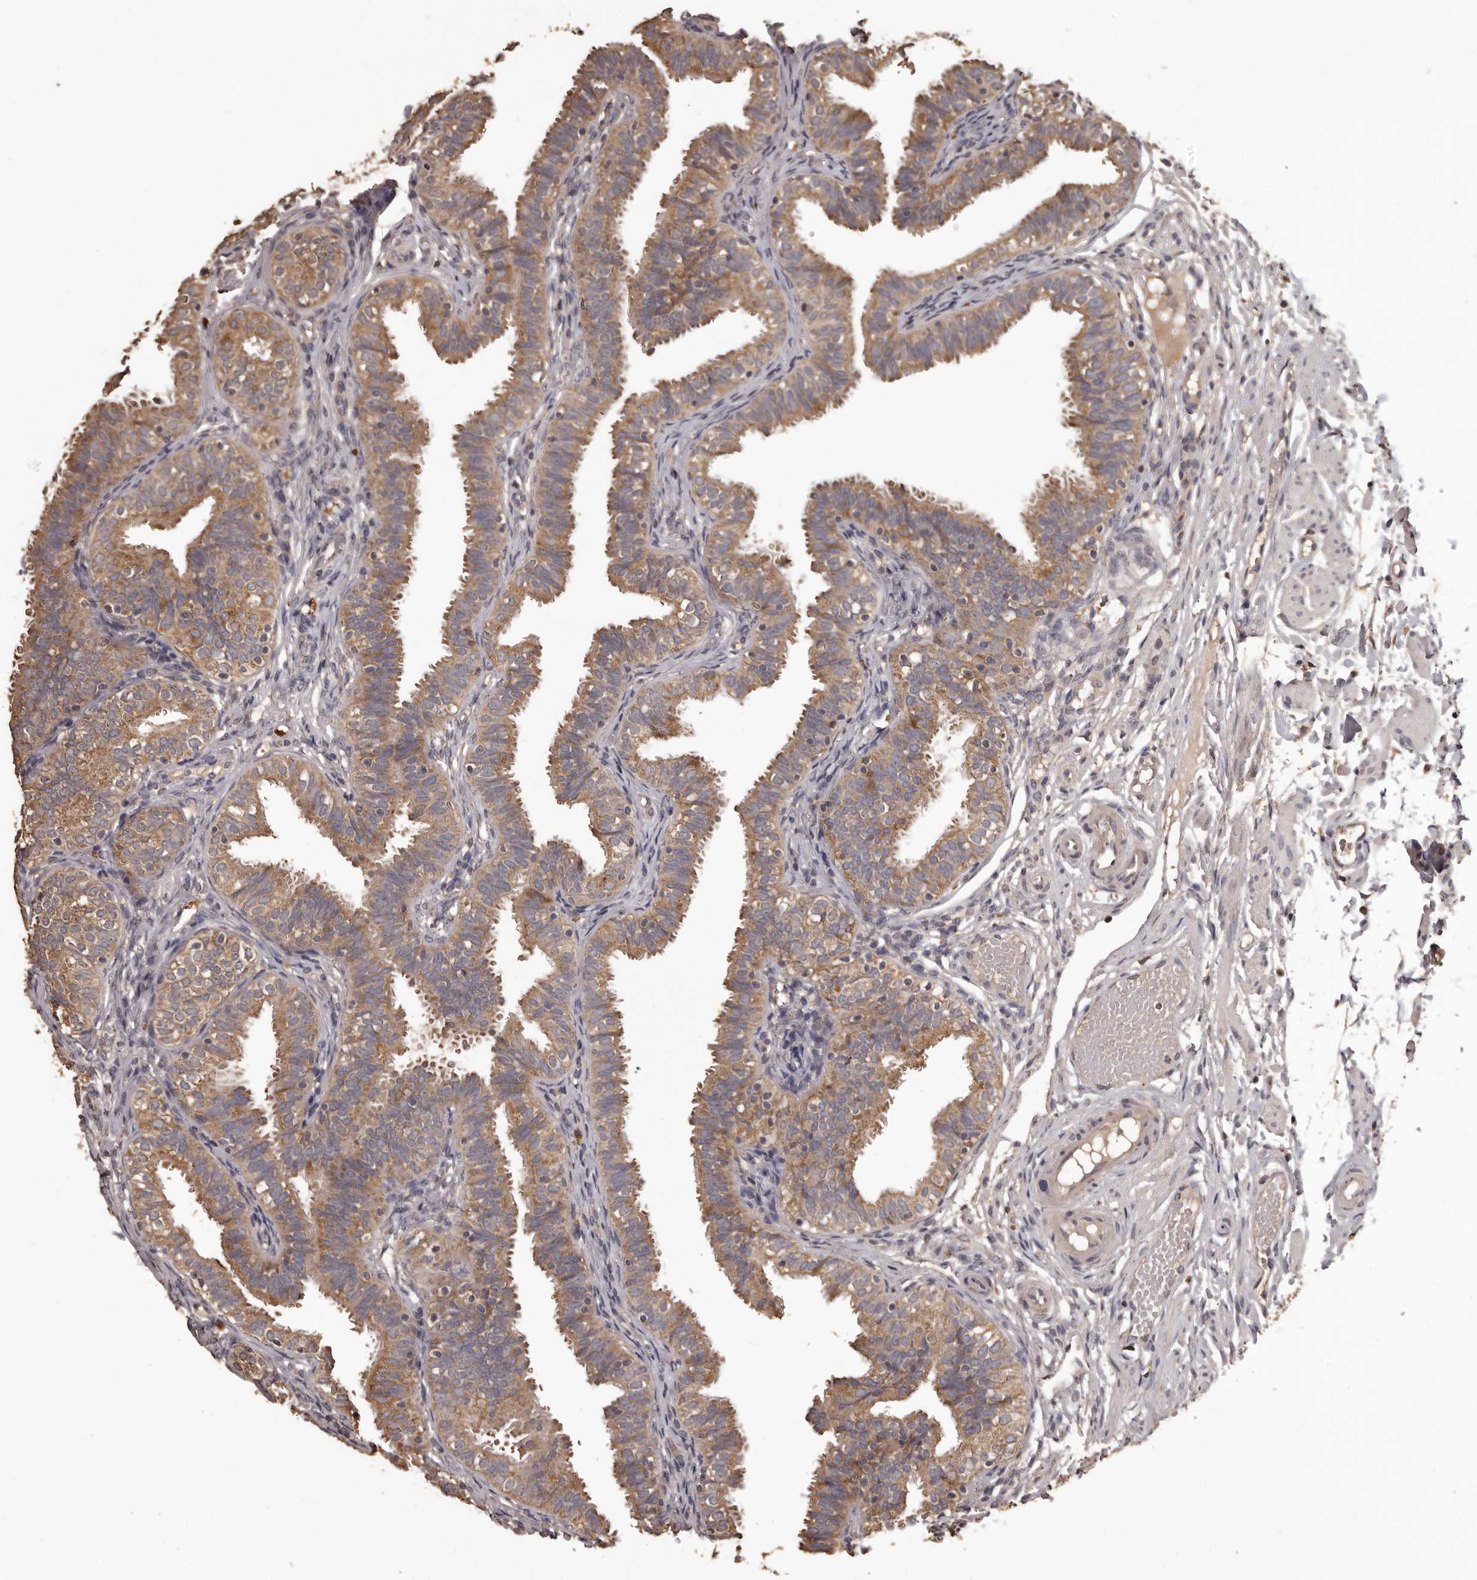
{"staining": {"intensity": "moderate", "quantity": ">75%", "location": "cytoplasmic/membranous"}, "tissue": "fallopian tube", "cell_type": "Glandular cells", "image_type": "normal", "snomed": [{"axis": "morphology", "description": "Normal tissue, NOS"}, {"axis": "topography", "description": "Fallopian tube"}], "caption": "A medium amount of moderate cytoplasmic/membranous positivity is present in about >75% of glandular cells in normal fallopian tube. (Stains: DAB (3,3'-diaminobenzidine) in brown, nuclei in blue, Microscopy: brightfield microscopy at high magnification).", "gene": "MGAT5", "patient": {"sex": "female", "age": 35}}